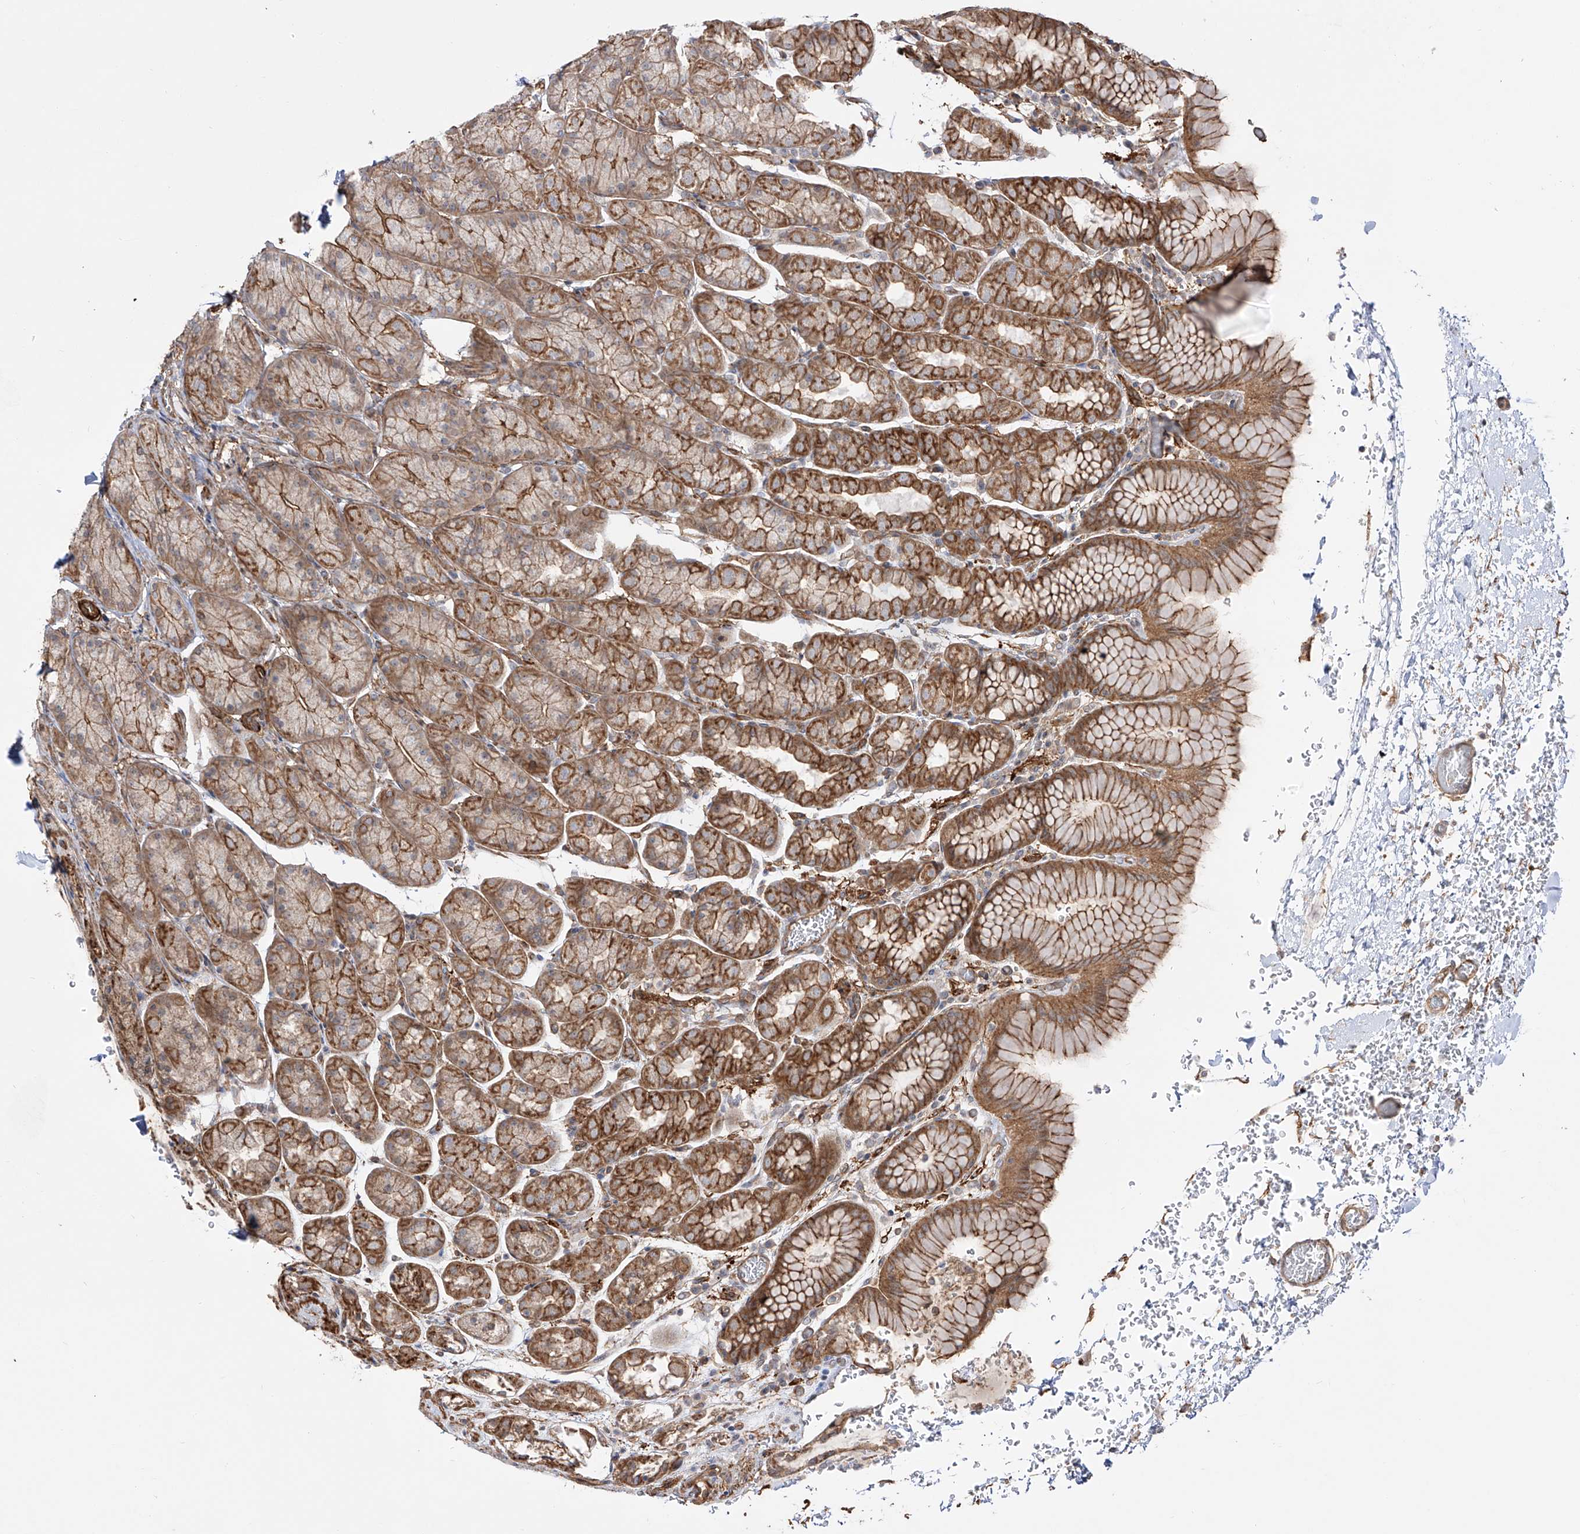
{"staining": {"intensity": "moderate", "quantity": ">75%", "location": "cytoplasmic/membranous"}, "tissue": "stomach", "cell_type": "Glandular cells", "image_type": "normal", "snomed": [{"axis": "morphology", "description": "Normal tissue, NOS"}, {"axis": "topography", "description": "Stomach"}], "caption": "Glandular cells reveal medium levels of moderate cytoplasmic/membranous staining in about >75% of cells in unremarkable stomach.", "gene": "ZNF180", "patient": {"sex": "male", "age": 42}}